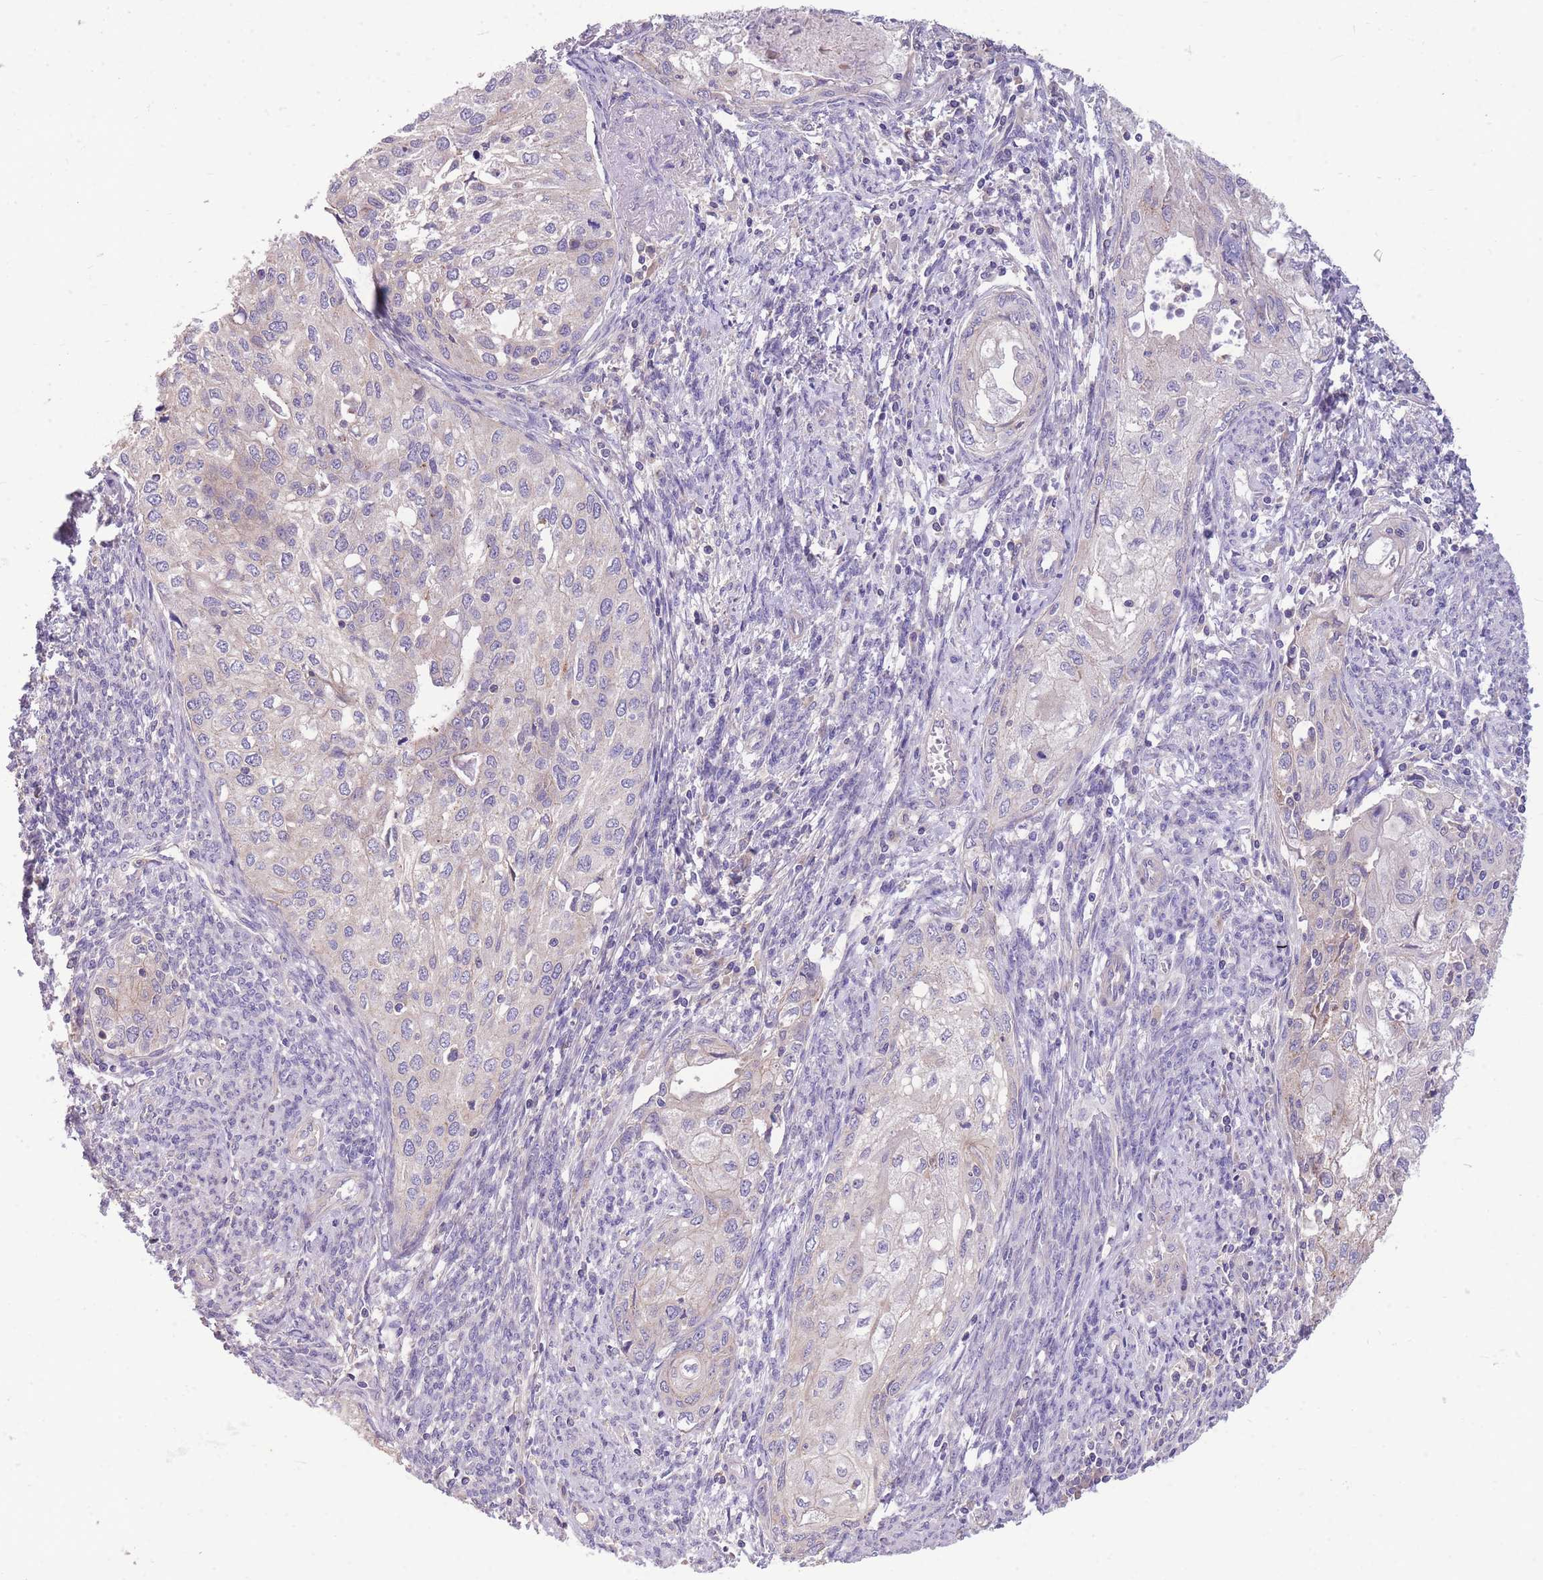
{"staining": {"intensity": "negative", "quantity": "none", "location": "none"}, "tissue": "cervical cancer", "cell_type": "Tumor cells", "image_type": "cancer", "snomed": [{"axis": "morphology", "description": "Squamous cell carcinoma, NOS"}, {"axis": "topography", "description": "Cervix"}], "caption": "There is no significant positivity in tumor cells of squamous cell carcinoma (cervical).", "gene": "OR5T1", "patient": {"sex": "female", "age": 67}}